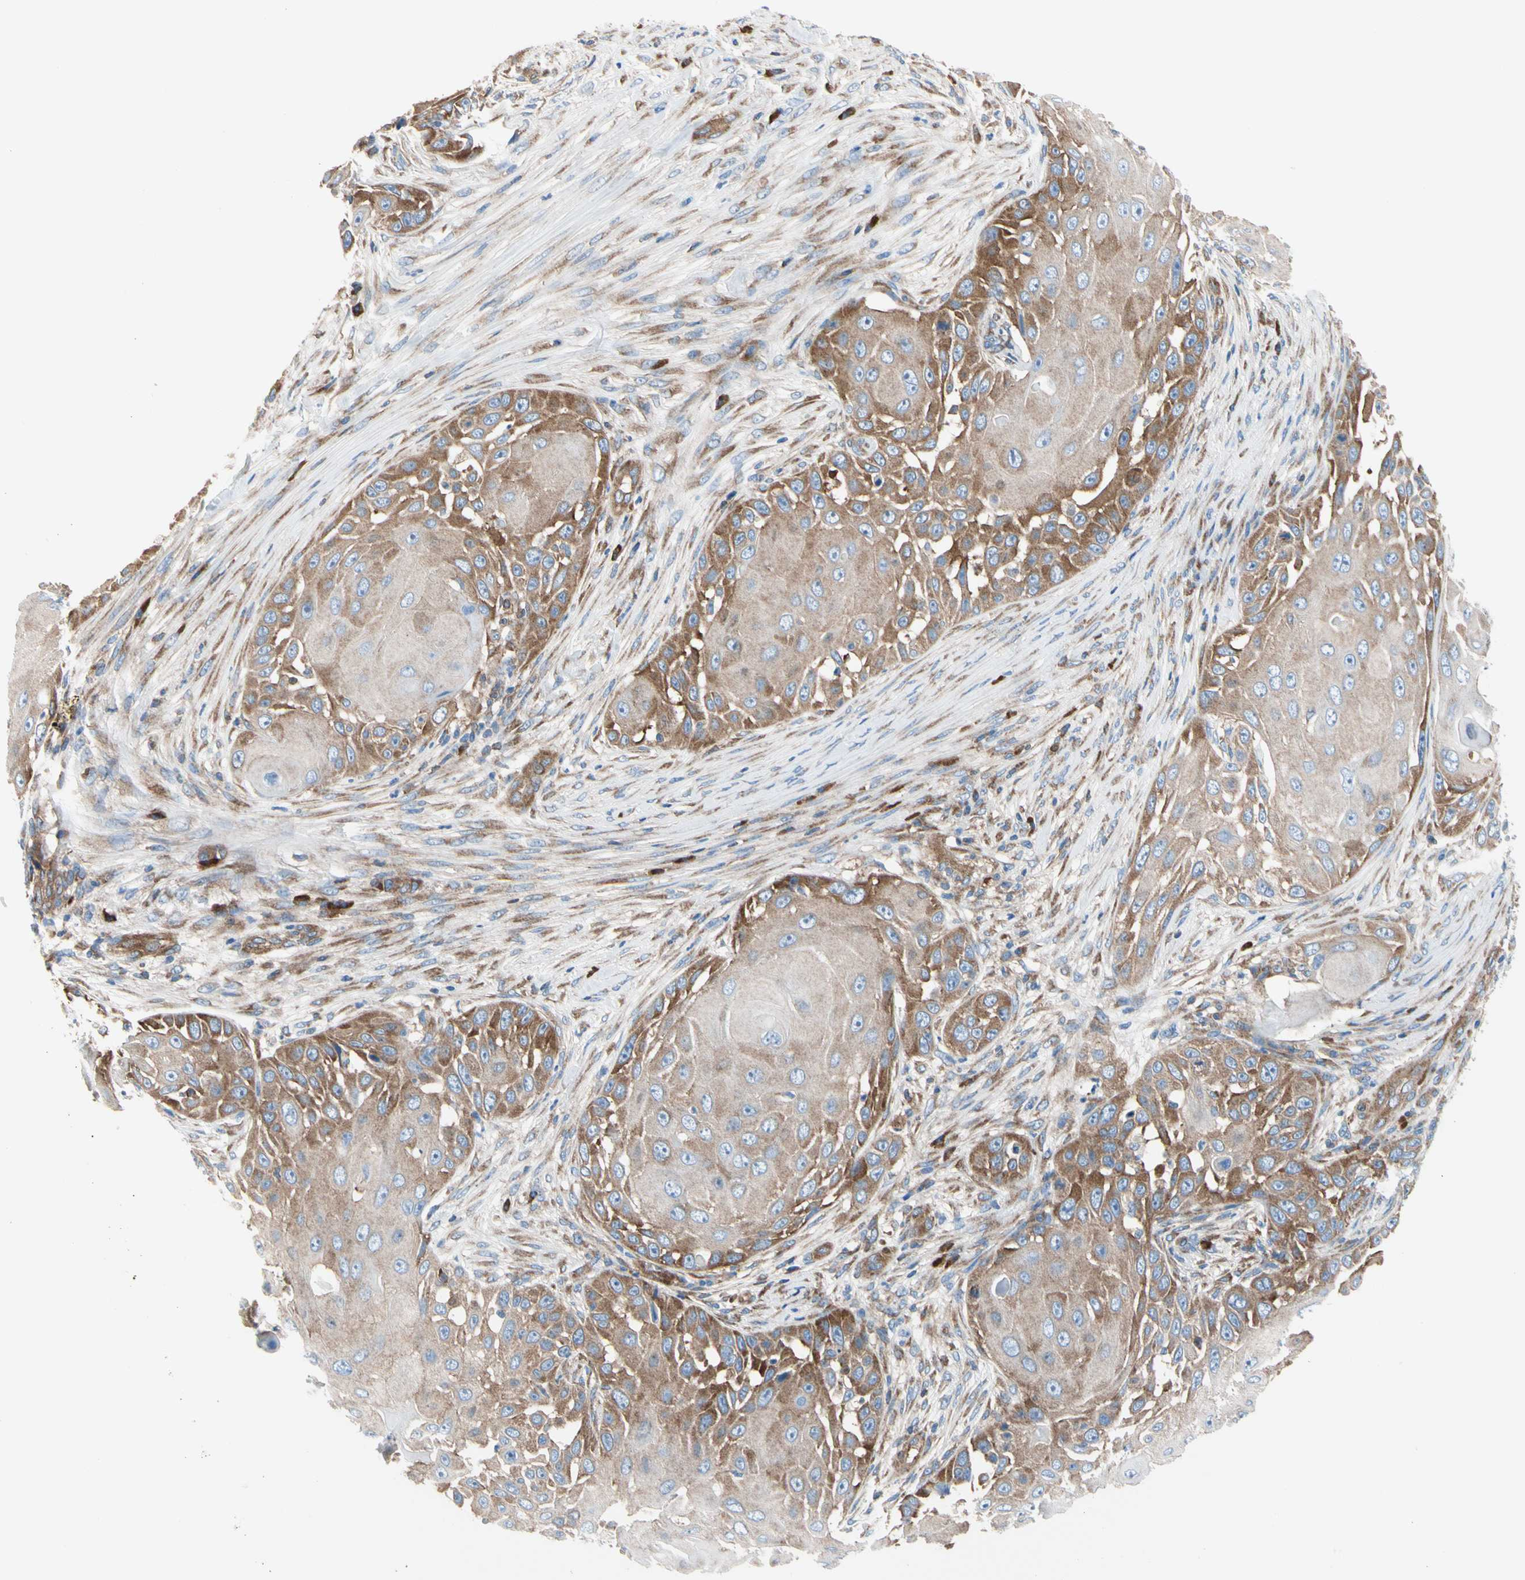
{"staining": {"intensity": "moderate", "quantity": ">75%", "location": "cytoplasmic/membranous"}, "tissue": "skin cancer", "cell_type": "Tumor cells", "image_type": "cancer", "snomed": [{"axis": "morphology", "description": "Squamous cell carcinoma, NOS"}, {"axis": "topography", "description": "Skin"}], "caption": "A high-resolution micrograph shows immunohistochemistry staining of skin cancer, which shows moderate cytoplasmic/membranous expression in approximately >75% of tumor cells.", "gene": "GPHN", "patient": {"sex": "female", "age": 44}}